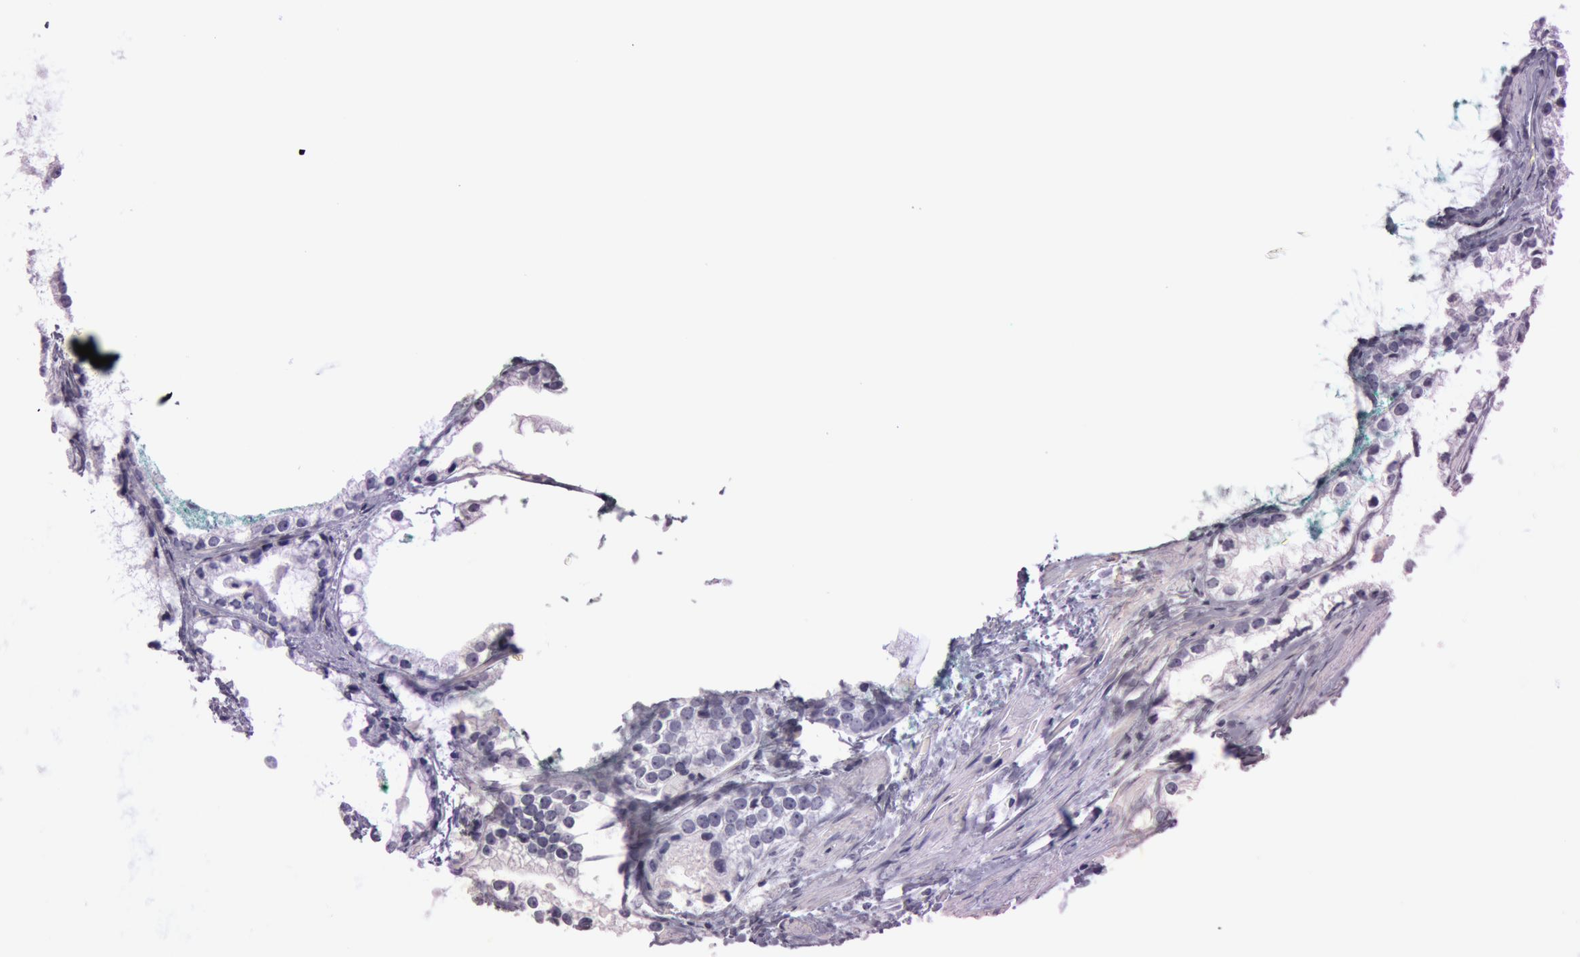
{"staining": {"intensity": "negative", "quantity": "none", "location": "none"}, "tissue": "prostate cancer", "cell_type": "Tumor cells", "image_type": "cancer", "snomed": [{"axis": "morphology", "description": "Adenocarcinoma, High grade"}, {"axis": "topography", "description": "Prostate"}], "caption": "Adenocarcinoma (high-grade) (prostate) stained for a protein using immunohistochemistry (IHC) demonstrates no positivity tumor cells.", "gene": "S100A7", "patient": {"sex": "male", "age": 63}}